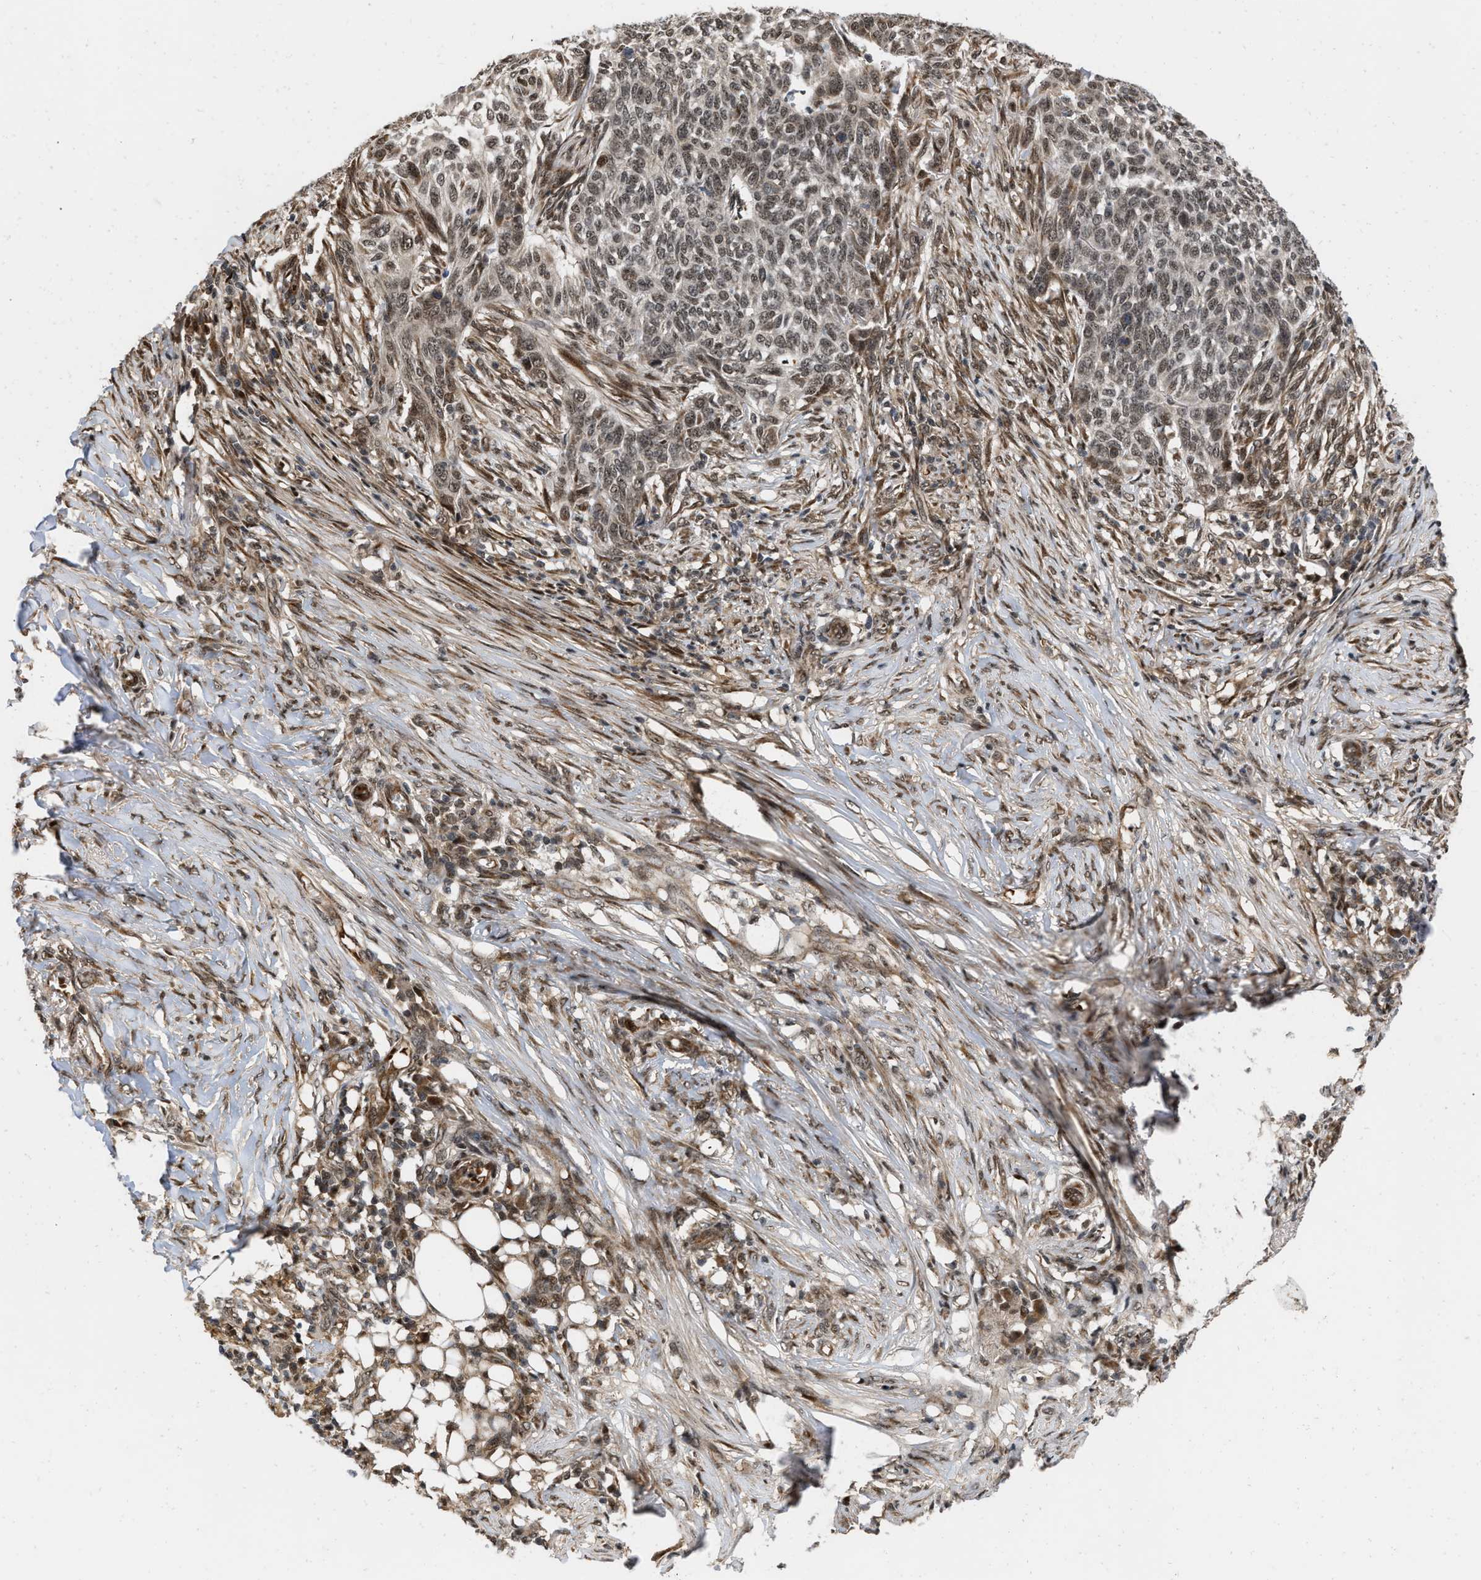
{"staining": {"intensity": "moderate", "quantity": ">75%", "location": "nuclear"}, "tissue": "skin cancer", "cell_type": "Tumor cells", "image_type": "cancer", "snomed": [{"axis": "morphology", "description": "Basal cell carcinoma"}, {"axis": "topography", "description": "Skin"}], "caption": "IHC of skin cancer demonstrates medium levels of moderate nuclear staining in approximately >75% of tumor cells. (Brightfield microscopy of DAB IHC at high magnification).", "gene": "ANKRD11", "patient": {"sex": "male", "age": 85}}